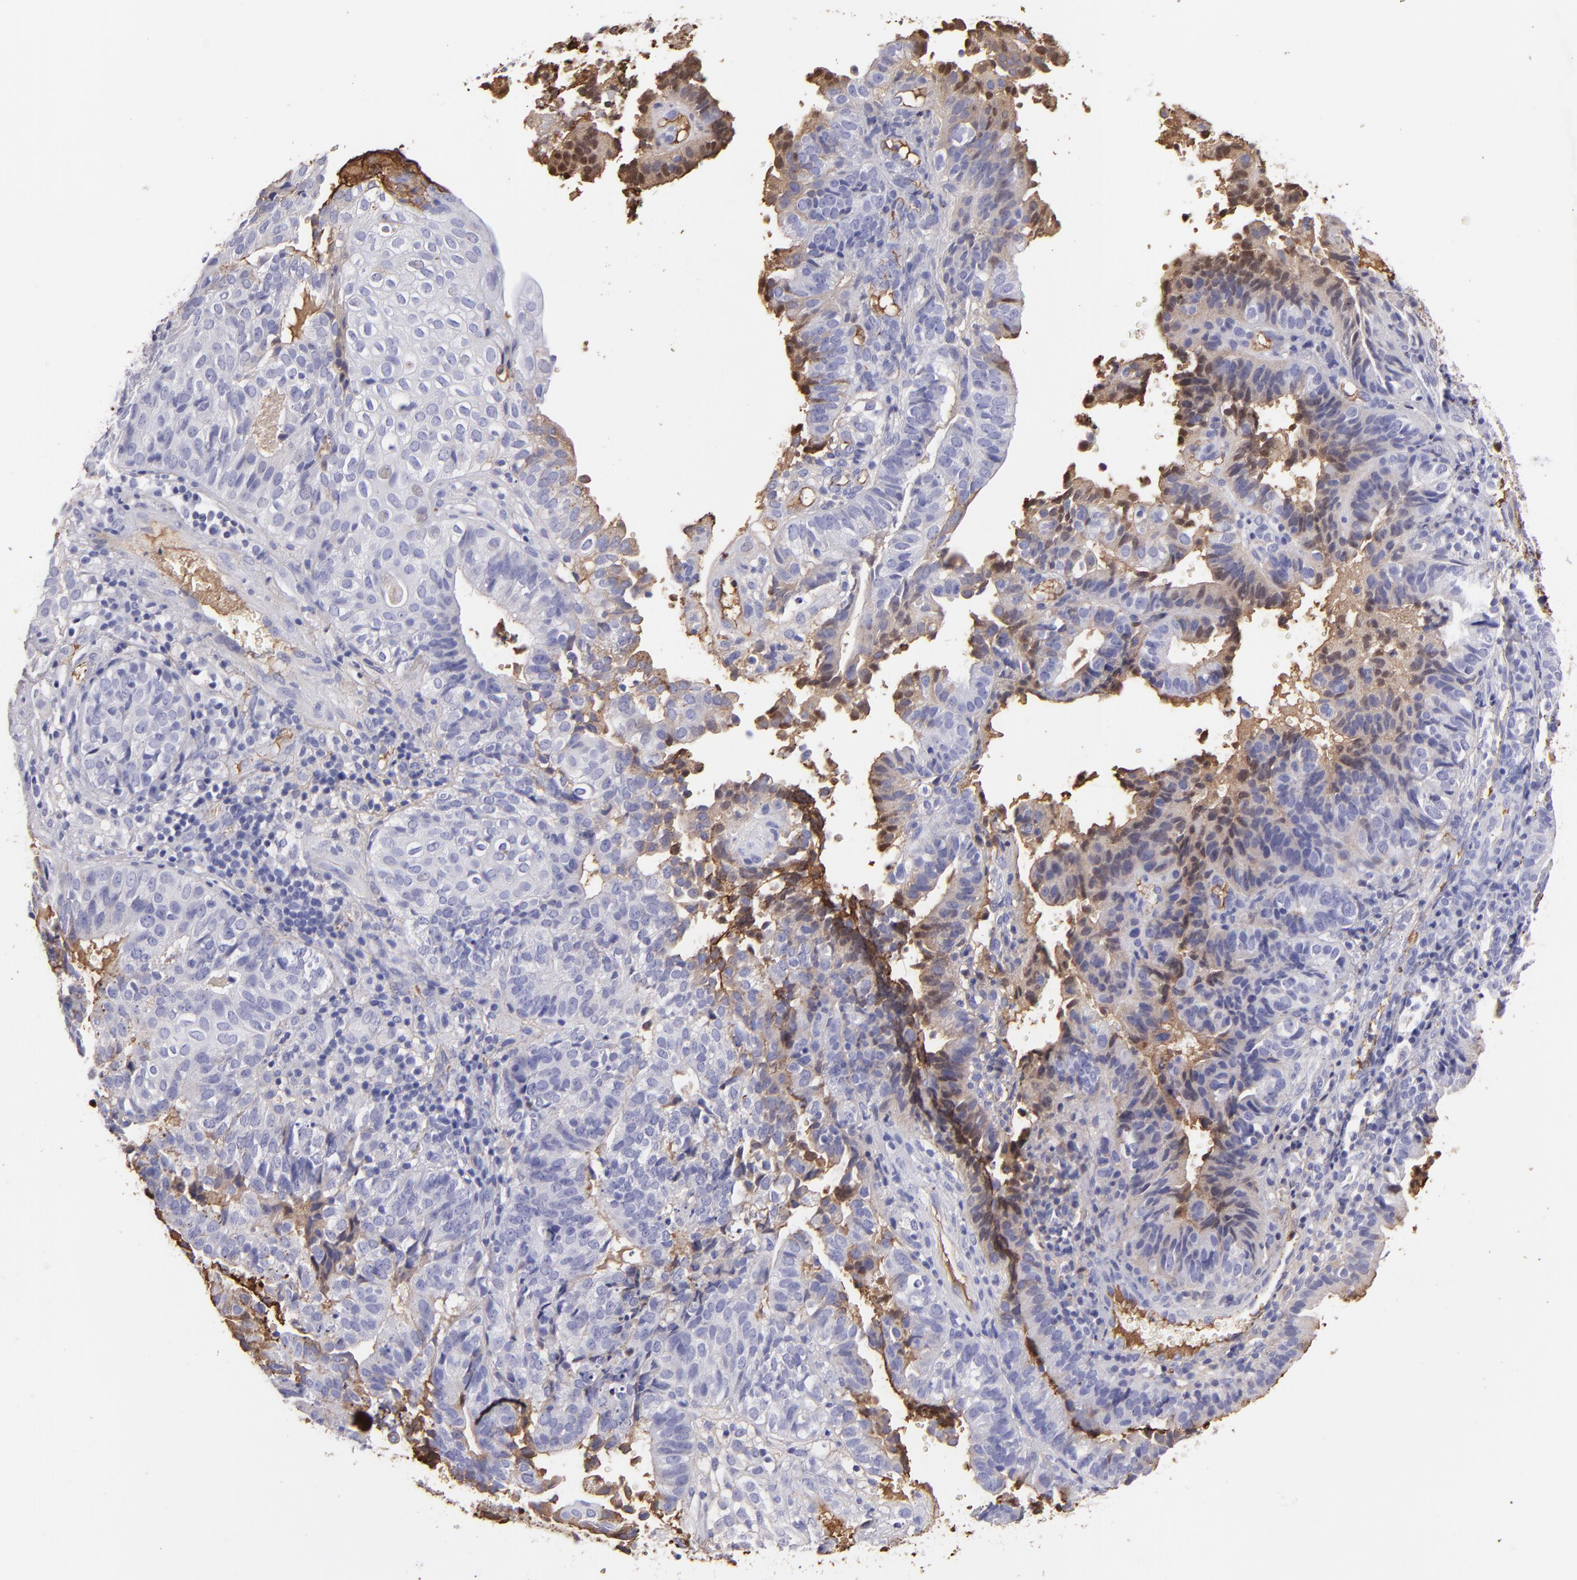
{"staining": {"intensity": "moderate", "quantity": "25%-75%", "location": "cytoplasmic/membranous"}, "tissue": "cervical cancer", "cell_type": "Tumor cells", "image_type": "cancer", "snomed": [{"axis": "morphology", "description": "Adenocarcinoma, NOS"}, {"axis": "topography", "description": "Cervix"}], "caption": "Protein expression analysis of adenocarcinoma (cervical) displays moderate cytoplasmic/membranous staining in approximately 25%-75% of tumor cells.", "gene": "FGB", "patient": {"sex": "female", "age": 60}}